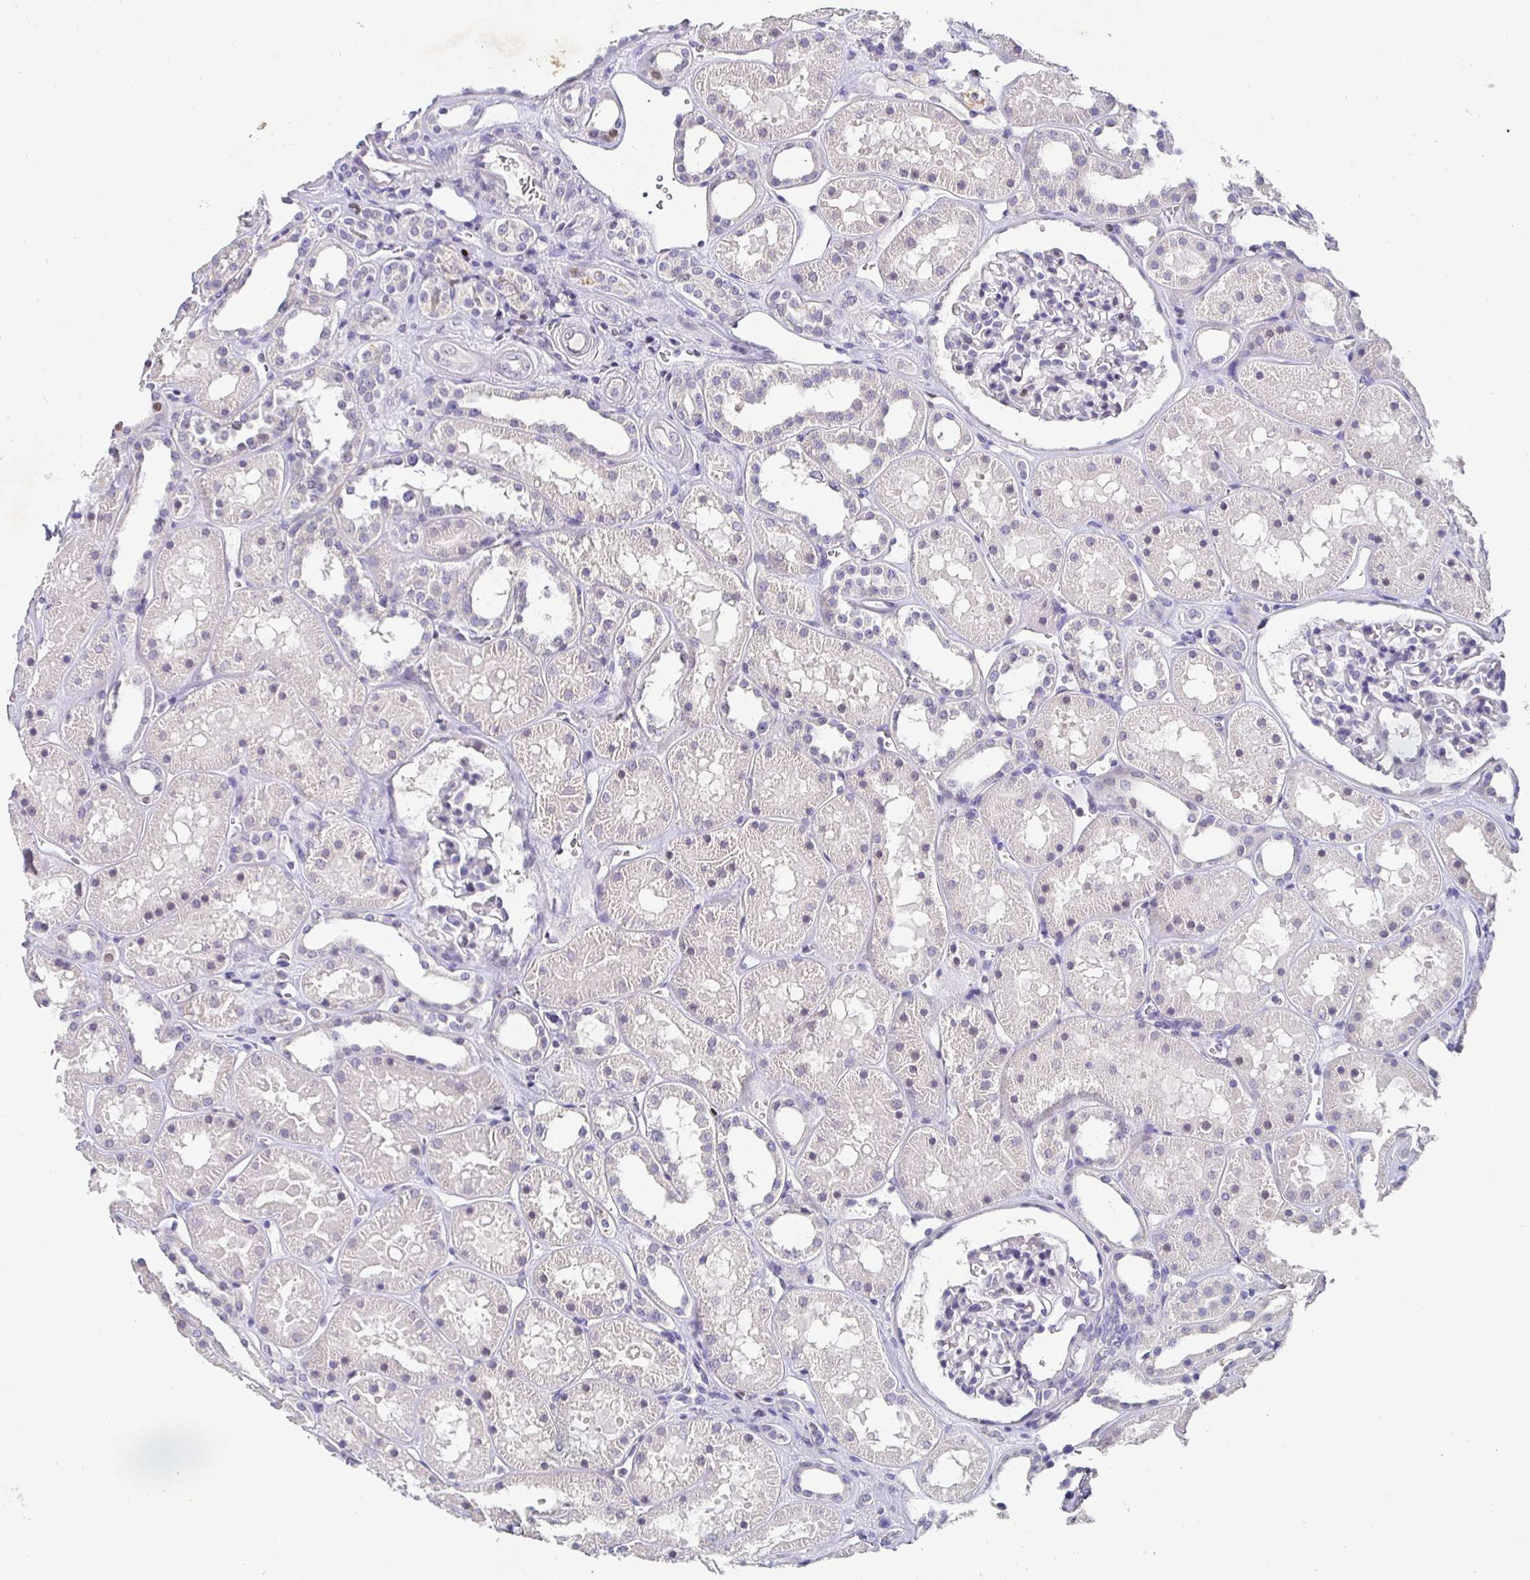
{"staining": {"intensity": "negative", "quantity": "none", "location": "none"}, "tissue": "kidney", "cell_type": "Cells in glomeruli", "image_type": "normal", "snomed": [{"axis": "morphology", "description": "Normal tissue, NOS"}, {"axis": "topography", "description": "Kidney"}], "caption": "Cells in glomeruli show no significant protein expression in benign kidney.", "gene": "SATB1", "patient": {"sex": "female", "age": 41}}